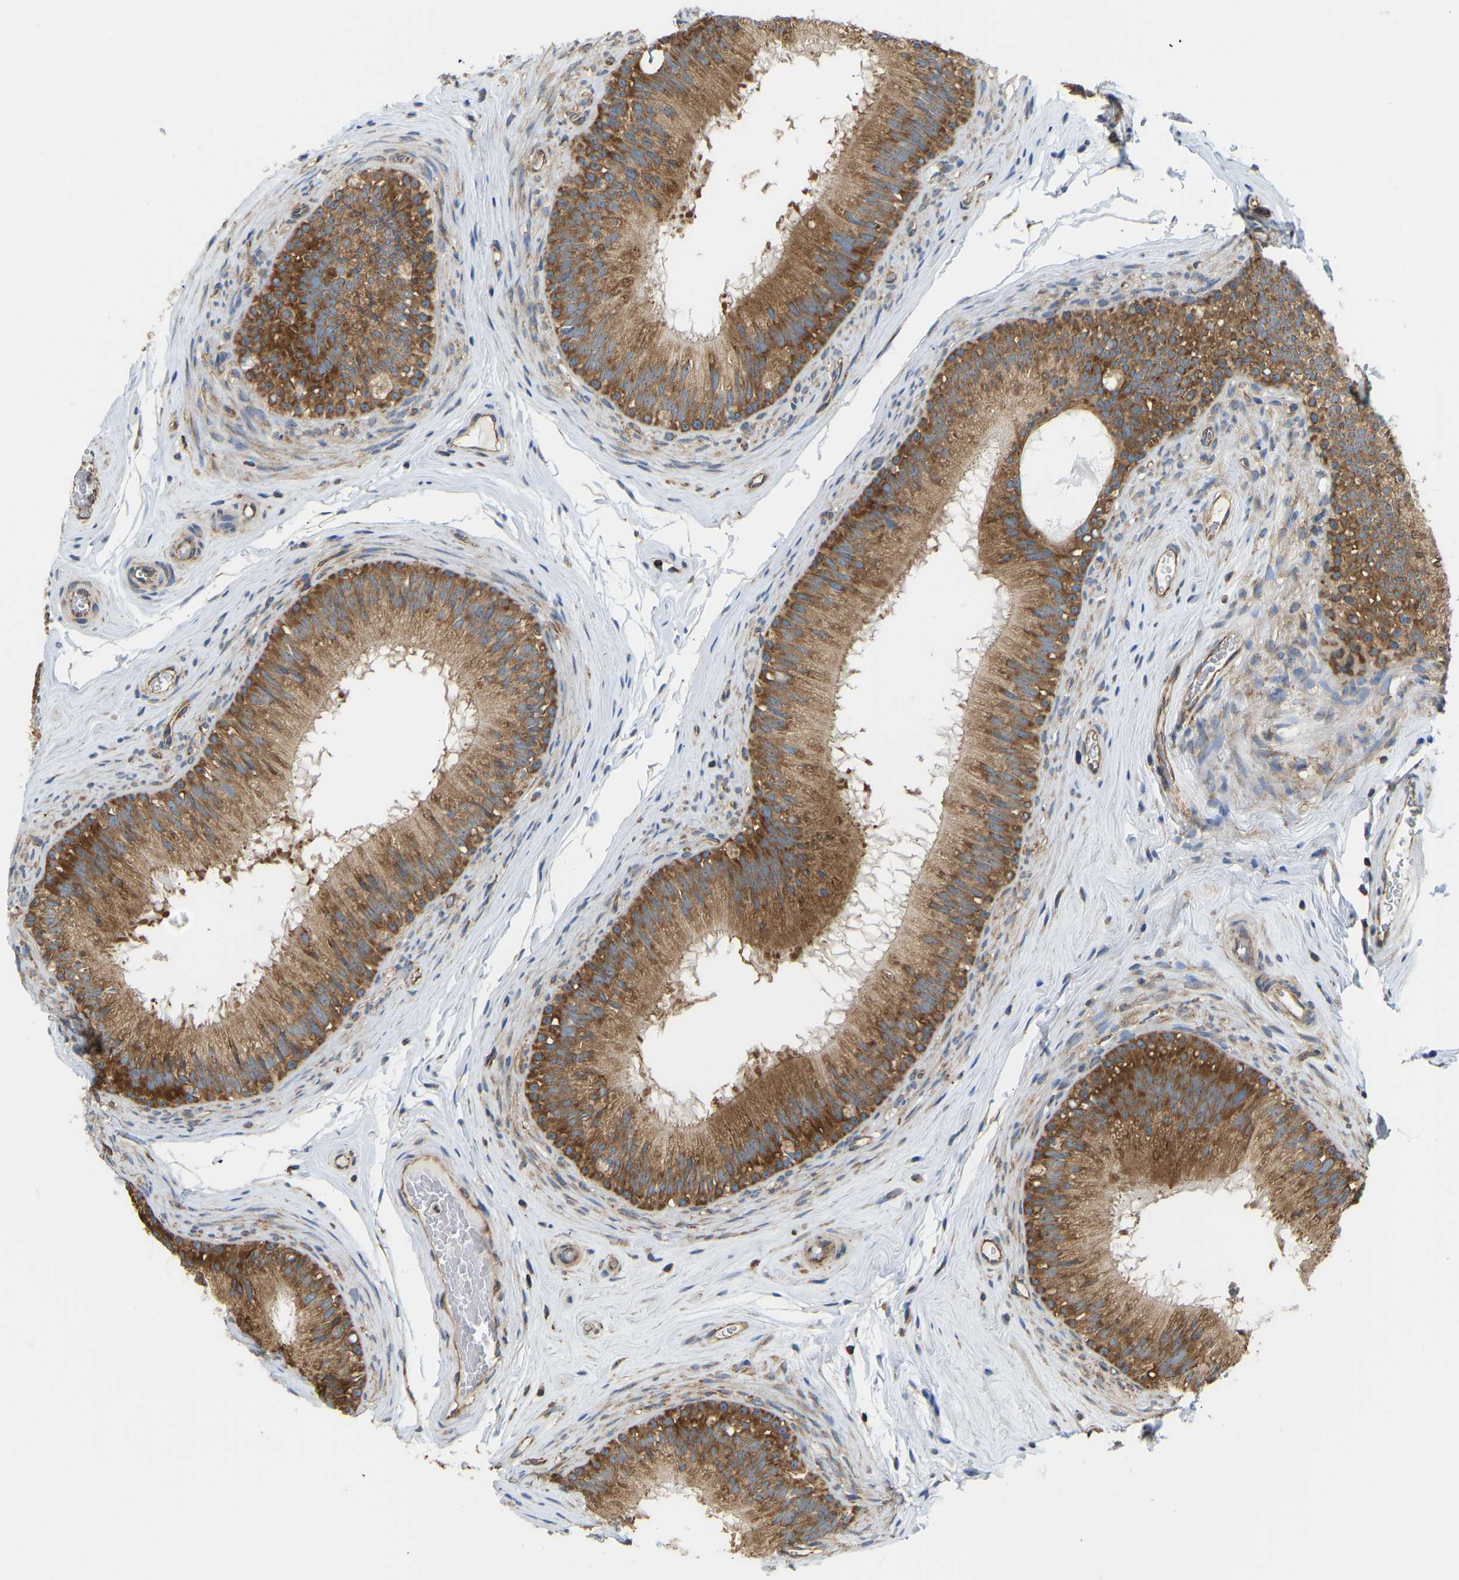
{"staining": {"intensity": "moderate", "quantity": ">75%", "location": "cytoplasmic/membranous"}, "tissue": "epididymis", "cell_type": "Glandular cells", "image_type": "normal", "snomed": [{"axis": "morphology", "description": "Normal tissue, NOS"}, {"axis": "topography", "description": "Testis"}, {"axis": "topography", "description": "Epididymis"}], "caption": "The histopathology image reveals immunohistochemical staining of normal epididymis. There is moderate cytoplasmic/membranous expression is identified in about >75% of glandular cells. (DAB IHC, brown staining for protein, blue staining for nuclei).", "gene": "RPS6KB2", "patient": {"sex": "male", "age": 36}}